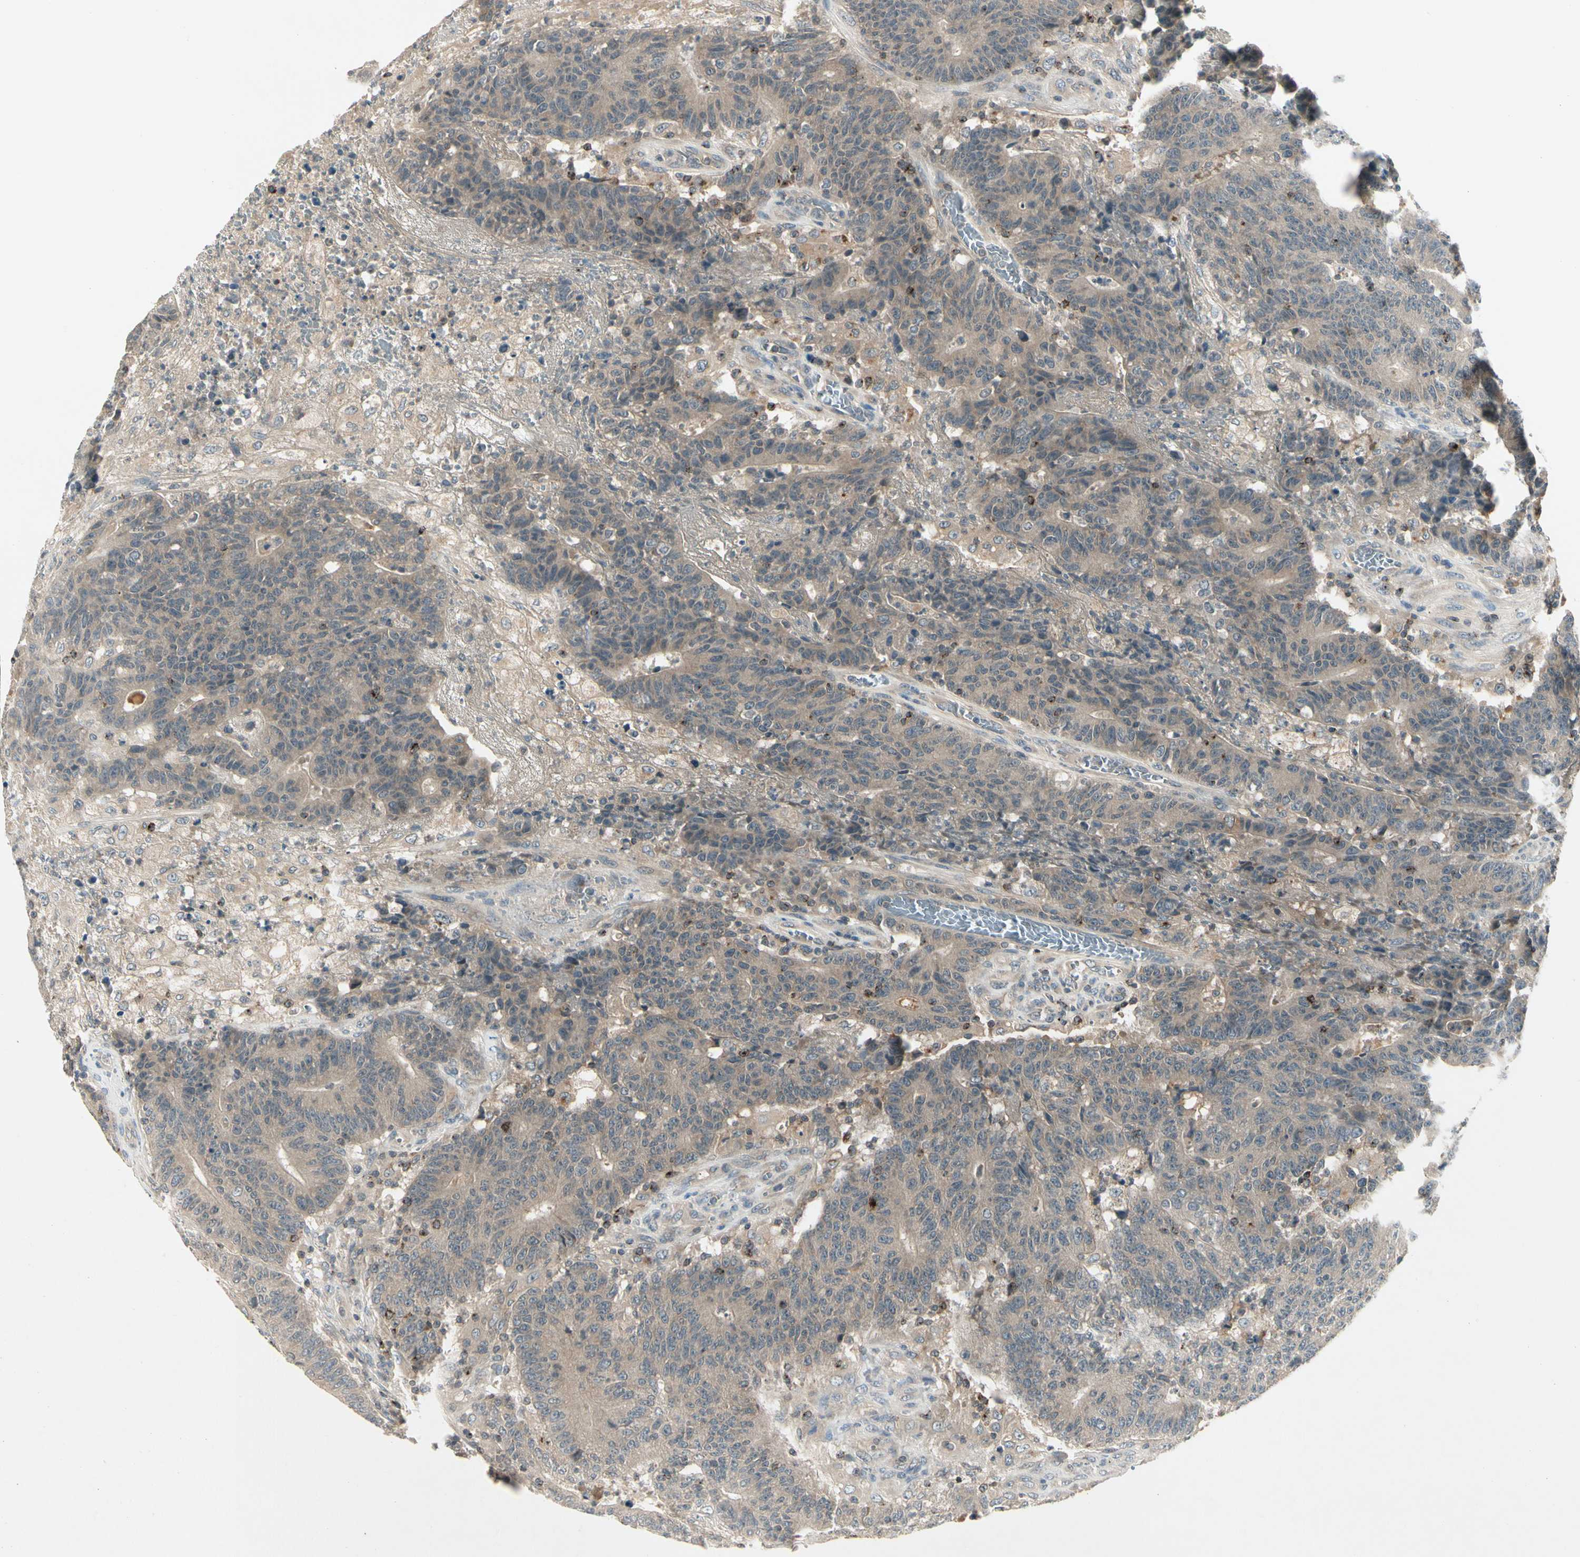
{"staining": {"intensity": "weak", "quantity": ">75%", "location": "cytoplasmic/membranous"}, "tissue": "colorectal cancer", "cell_type": "Tumor cells", "image_type": "cancer", "snomed": [{"axis": "morphology", "description": "Normal tissue, NOS"}, {"axis": "morphology", "description": "Adenocarcinoma, NOS"}, {"axis": "topography", "description": "Colon"}], "caption": "A micrograph showing weak cytoplasmic/membranous staining in approximately >75% of tumor cells in adenocarcinoma (colorectal), as visualized by brown immunohistochemical staining.", "gene": "CCL4", "patient": {"sex": "female", "age": 75}}